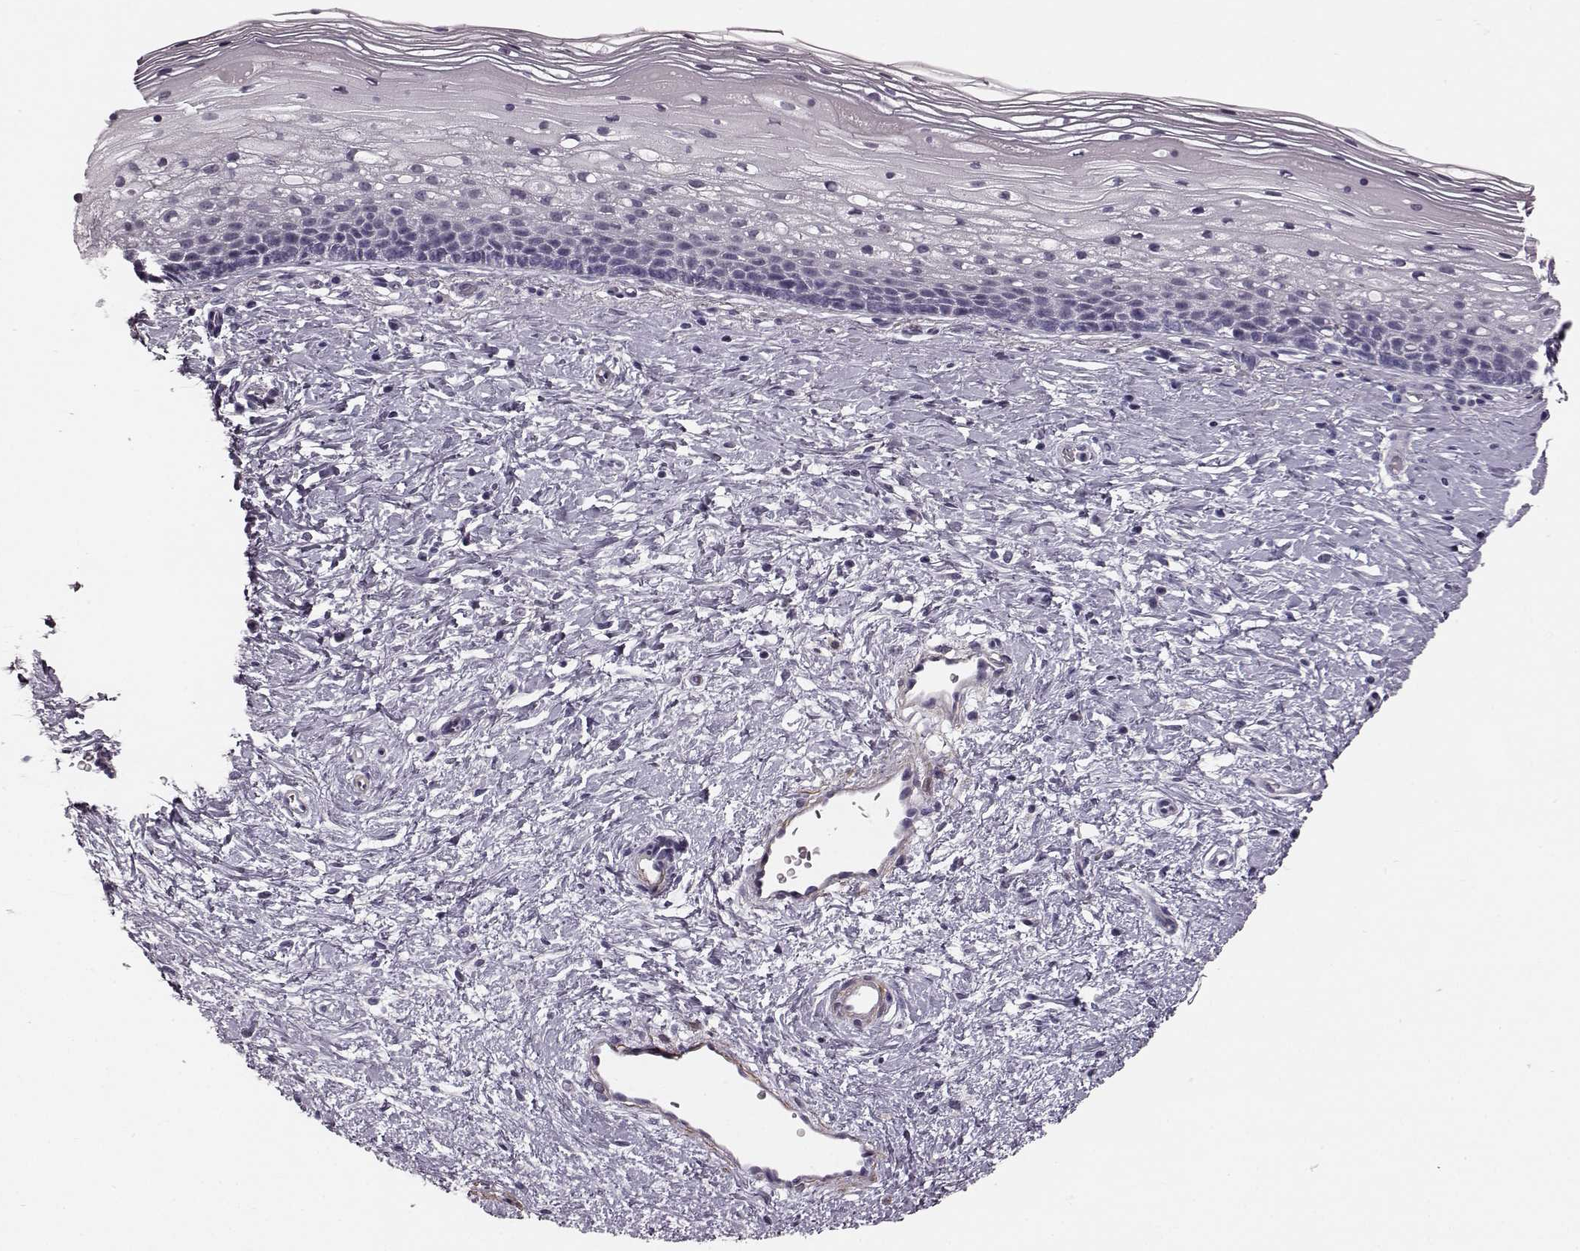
{"staining": {"intensity": "negative", "quantity": "none", "location": "none"}, "tissue": "cervix", "cell_type": "Squamous epithelial cells", "image_type": "normal", "snomed": [{"axis": "morphology", "description": "Normal tissue, NOS"}, {"axis": "topography", "description": "Cervix"}], "caption": "This is a image of immunohistochemistry staining of unremarkable cervix, which shows no staining in squamous epithelial cells.", "gene": "SLCO3A1", "patient": {"sex": "female", "age": 34}}